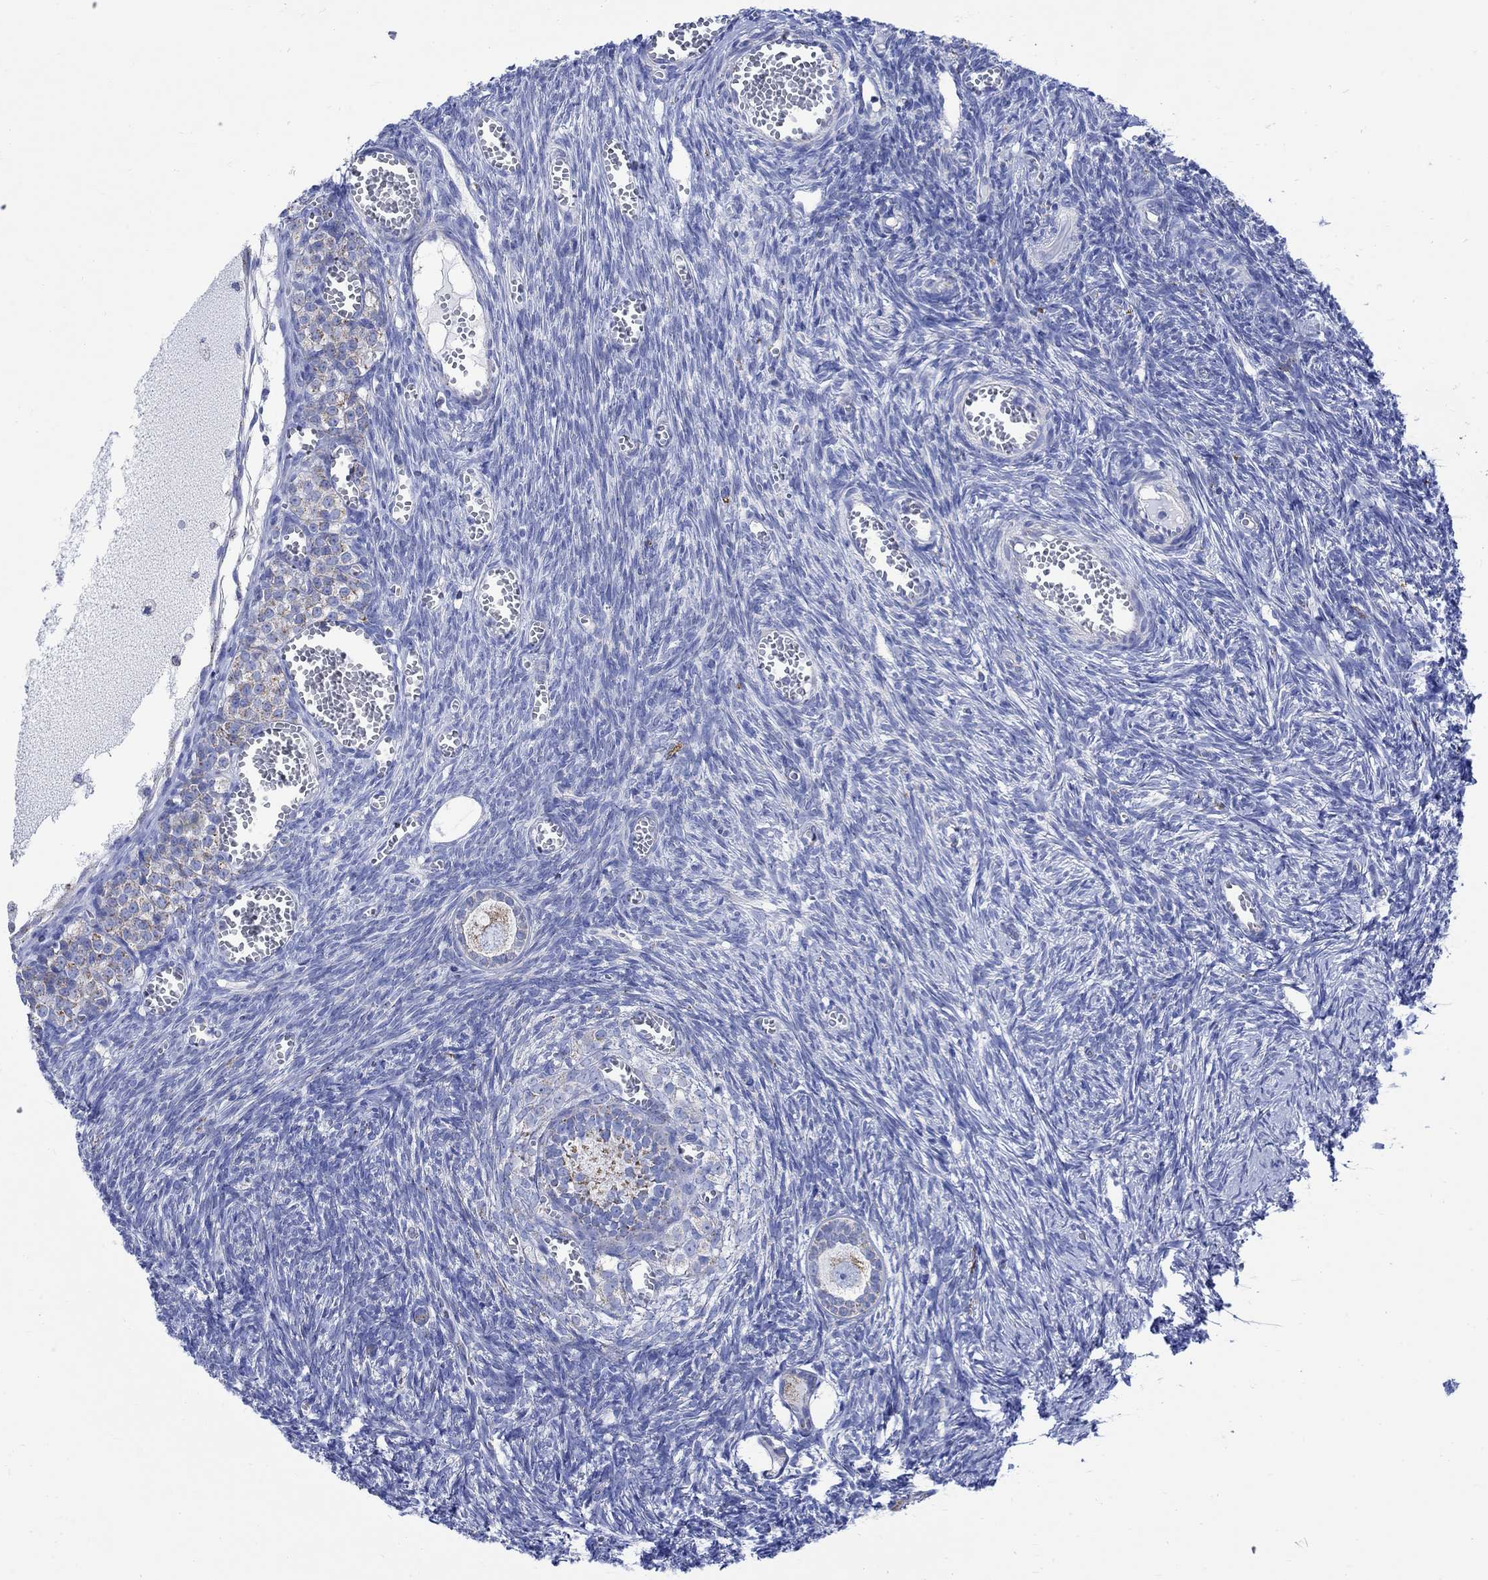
{"staining": {"intensity": "moderate", "quantity": "<25%", "location": "cytoplasmic/membranous"}, "tissue": "ovary", "cell_type": "Follicle cells", "image_type": "normal", "snomed": [{"axis": "morphology", "description": "Normal tissue, NOS"}, {"axis": "topography", "description": "Ovary"}], "caption": "High-magnification brightfield microscopy of benign ovary stained with DAB (3,3'-diaminobenzidine) (brown) and counterstained with hematoxylin (blue). follicle cells exhibit moderate cytoplasmic/membranous staining is present in approximately<25% of cells.", "gene": "CPLX1", "patient": {"sex": "female", "age": 43}}